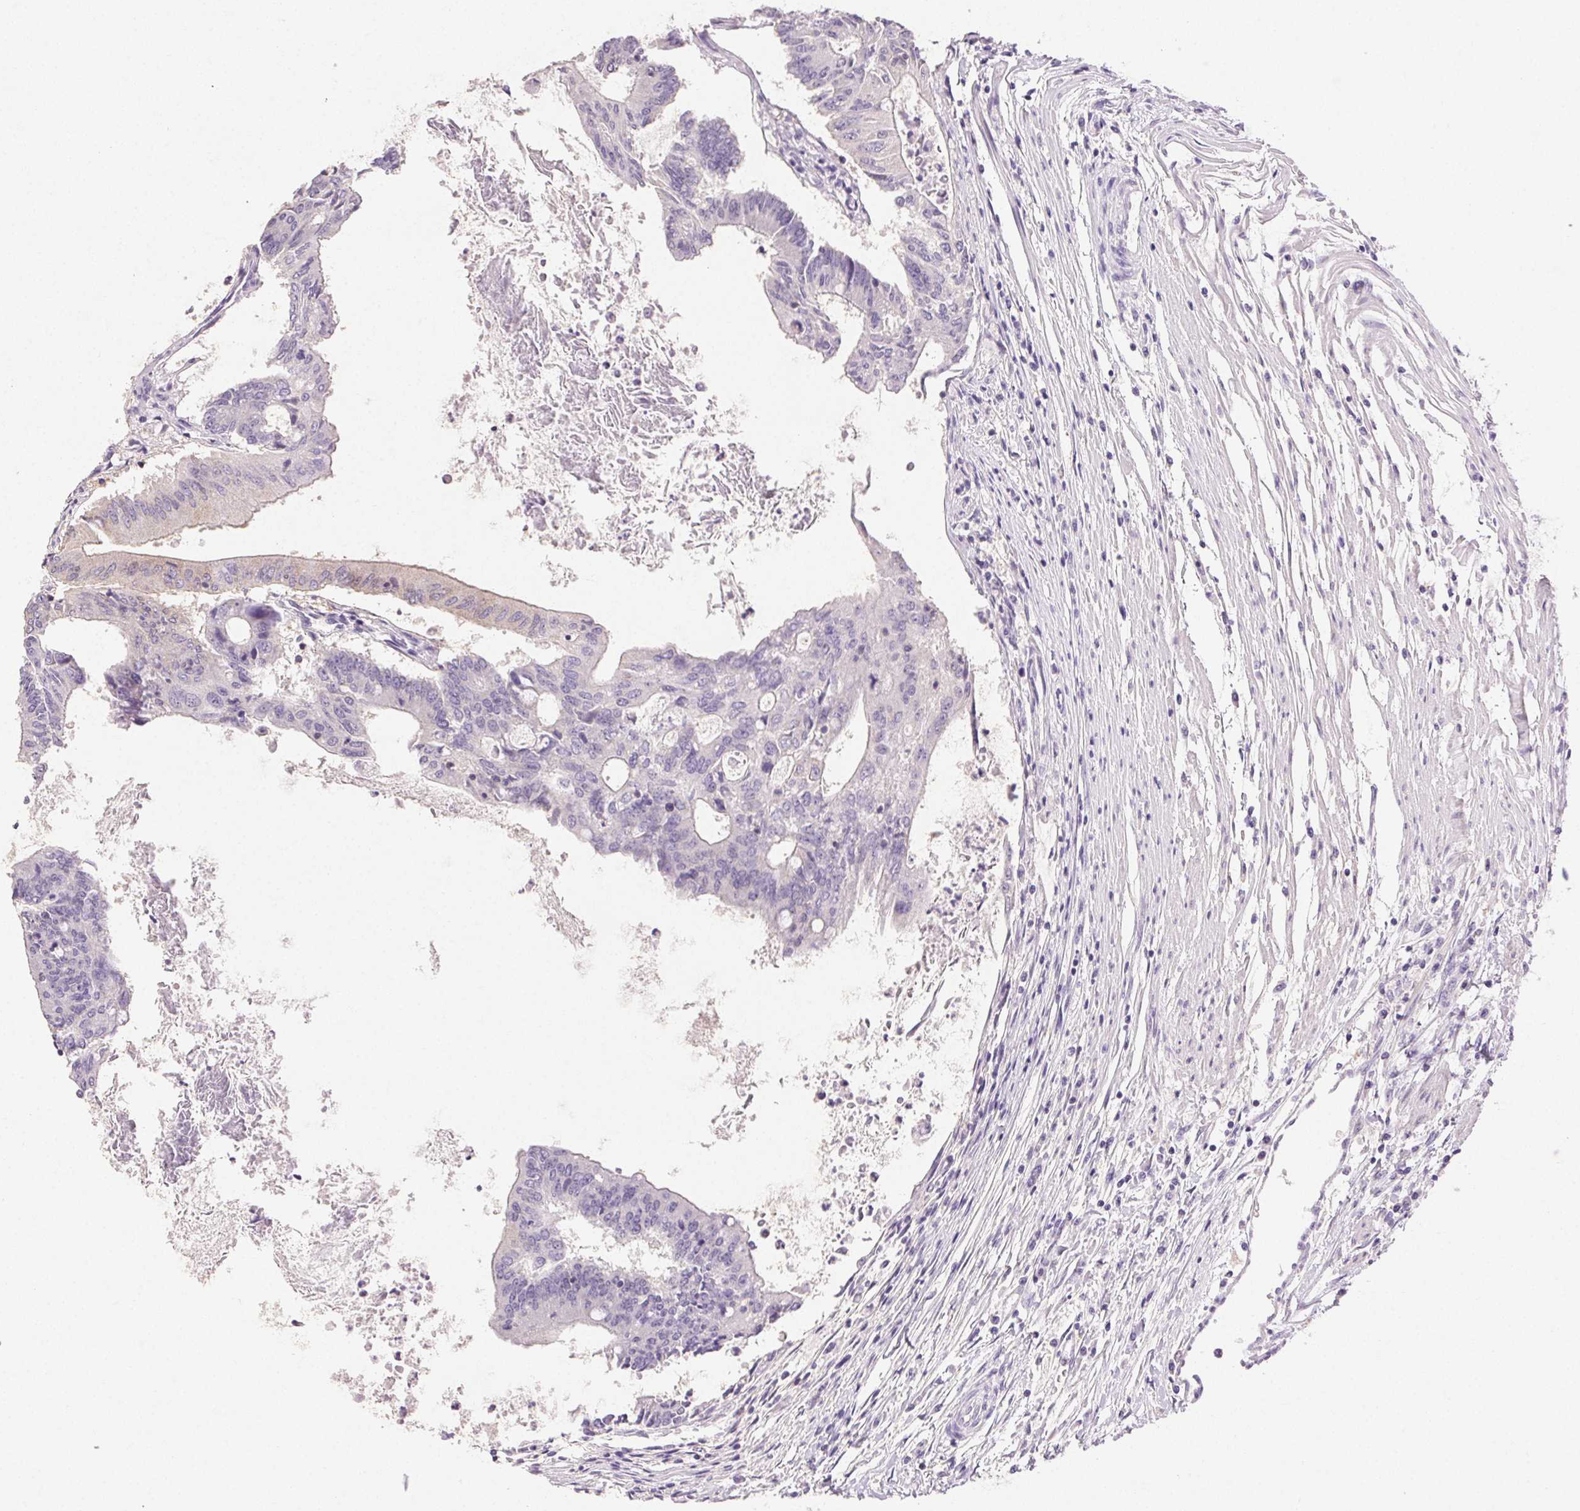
{"staining": {"intensity": "negative", "quantity": "none", "location": "none"}, "tissue": "colorectal cancer", "cell_type": "Tumor cells", "image_type": "cancer", "snomed": [{"axis": "morphology", "description": "Adenocarcinoma, NOS"}, {"axis": "topography", "description": "Colon"}], "caption": "Photomicrograph shows no significant protein positivity in tumor cells of colorectal cancer (adenocarcinoma).", "gene": "AKAP5", "patient": {"sex": "female", "age": 70}}